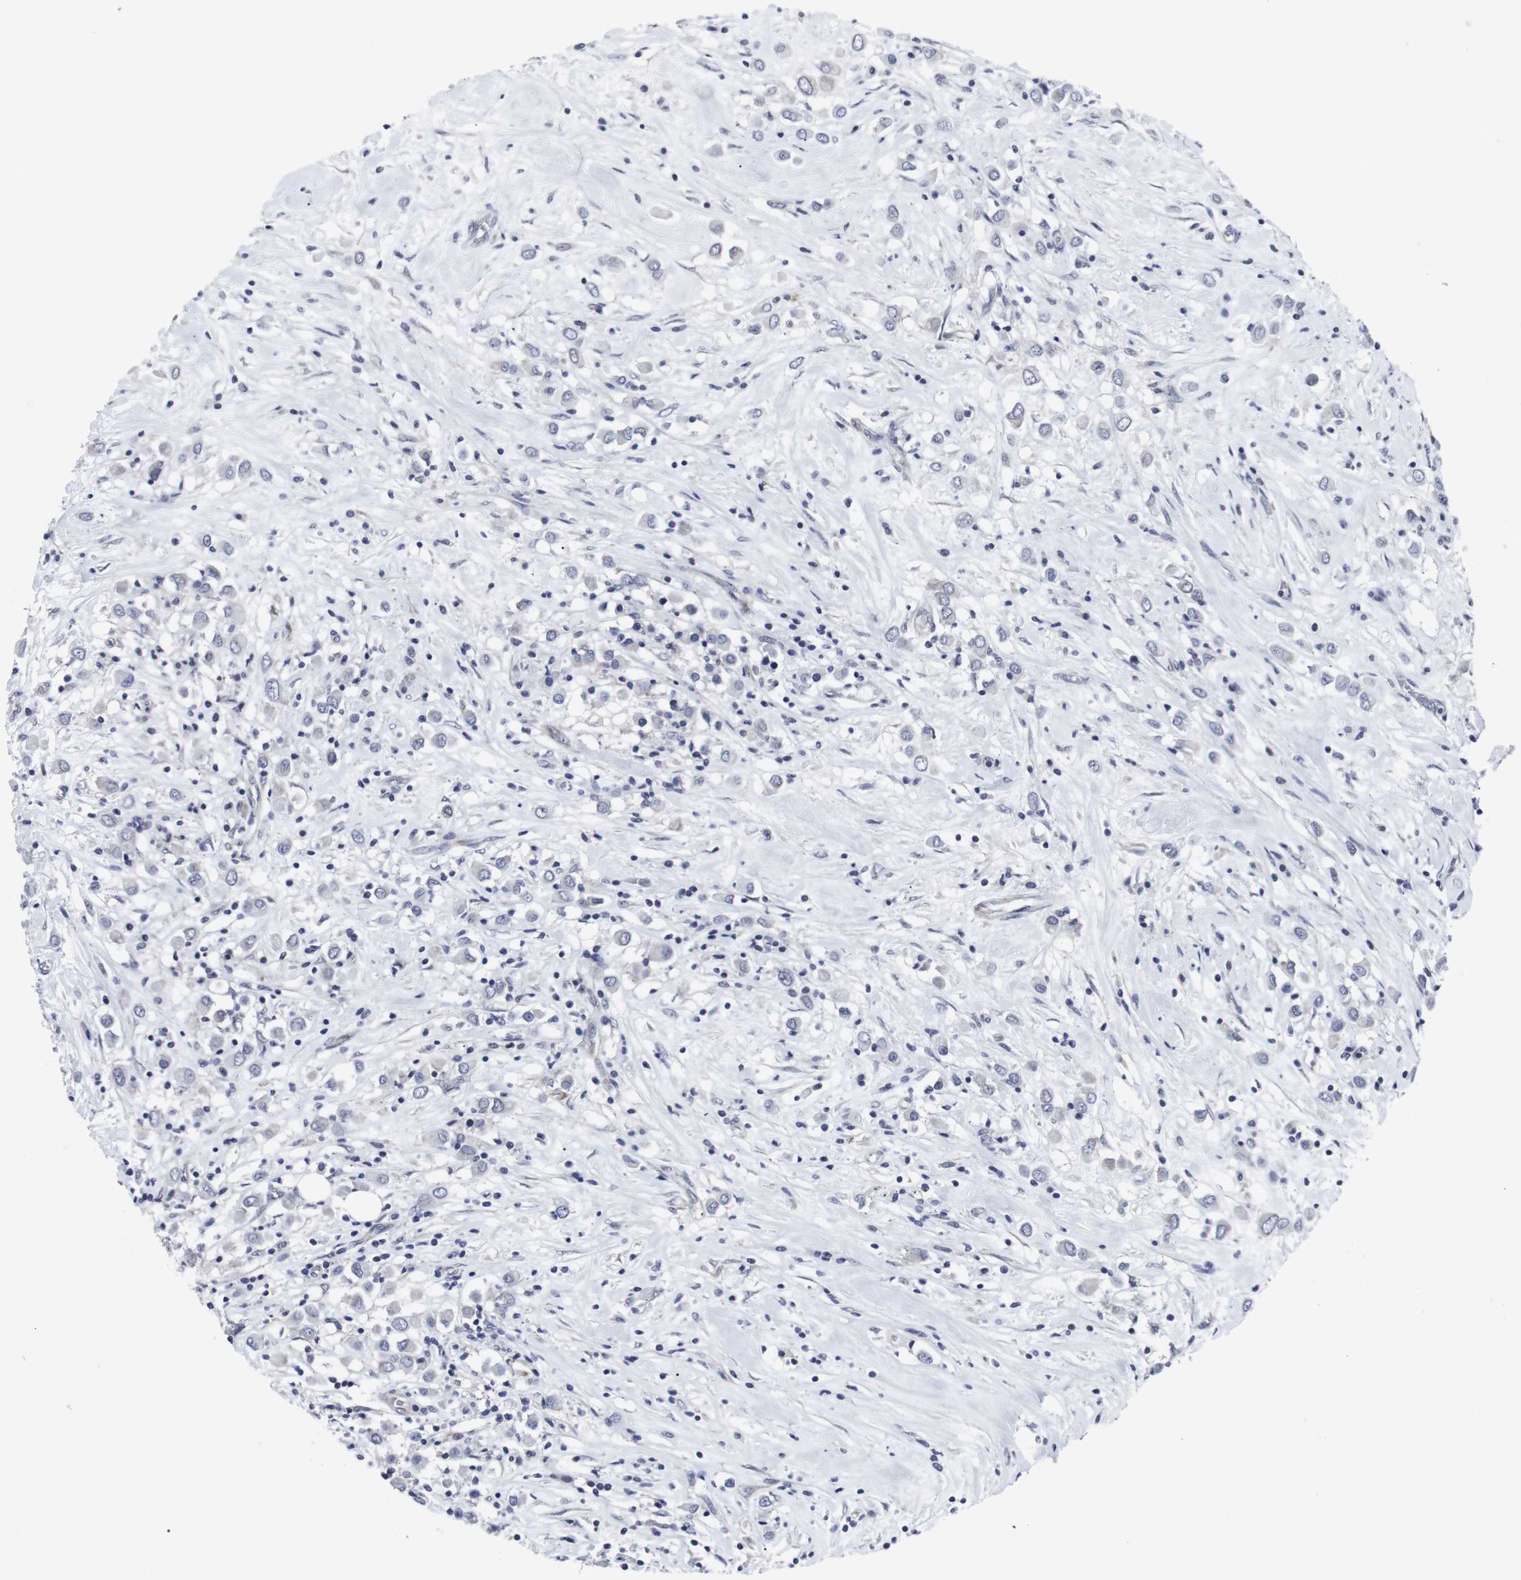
{"staining": {"intensity": "negative", "quantity": "none", "location": "none"}, "tissue": "breast cancer", "cell_type": "Tumor cells", "image_type": "cancer", "snomed": [{"axis": "morphology", "description": "Duct carcinoma"}, {"axis": "topography", "description": "Breast"}], "caption": "Immunohistochemistry image of breast cancer stained for a protein (brown), which demonstrates no expression in tumor cells.", "gene": "GEMIN2", "patient": {"sex": "female", "age": 61}}